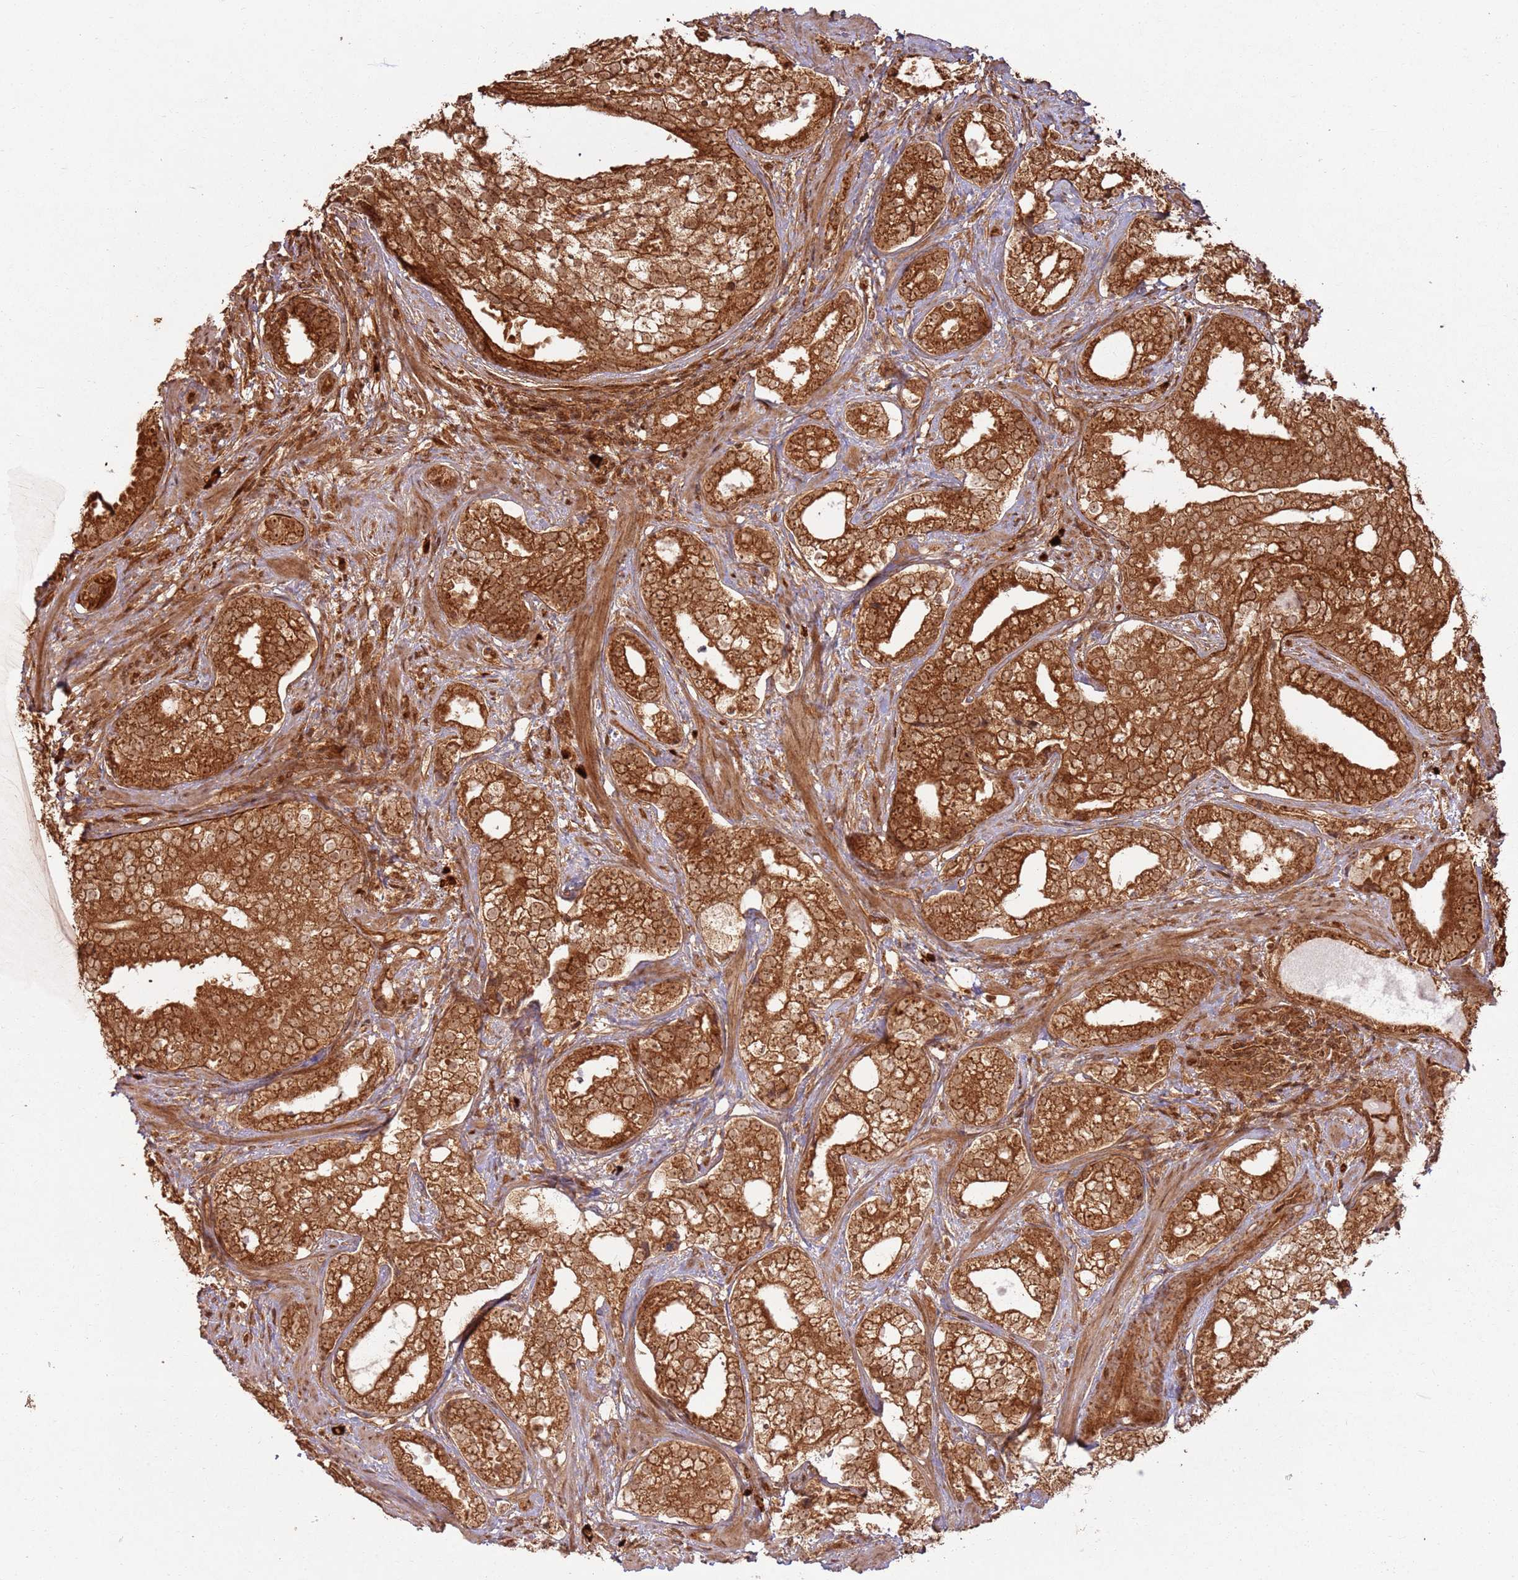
{"staining": {"intensity": "strong", "quantity": ">75%", "location": "cytoplasmic/membranous"}, "tissue": "prostate cancer", "cell_type": "Tumor cells", "image_type": "cancer", "snomed": [{"axis": "morphology", "description": "Adenocarcinoma, High grade"}, {"axis": "topography", "description": "Prostate"}], "caption": "A brown stain labels strong cytoplasmic/membranous positivity of a protein in human adenocarcinoma (high-grade) (prostate) tumor cells.", "gene": "TBC1D13", "patient": {"sex": "male", "age": 75}}